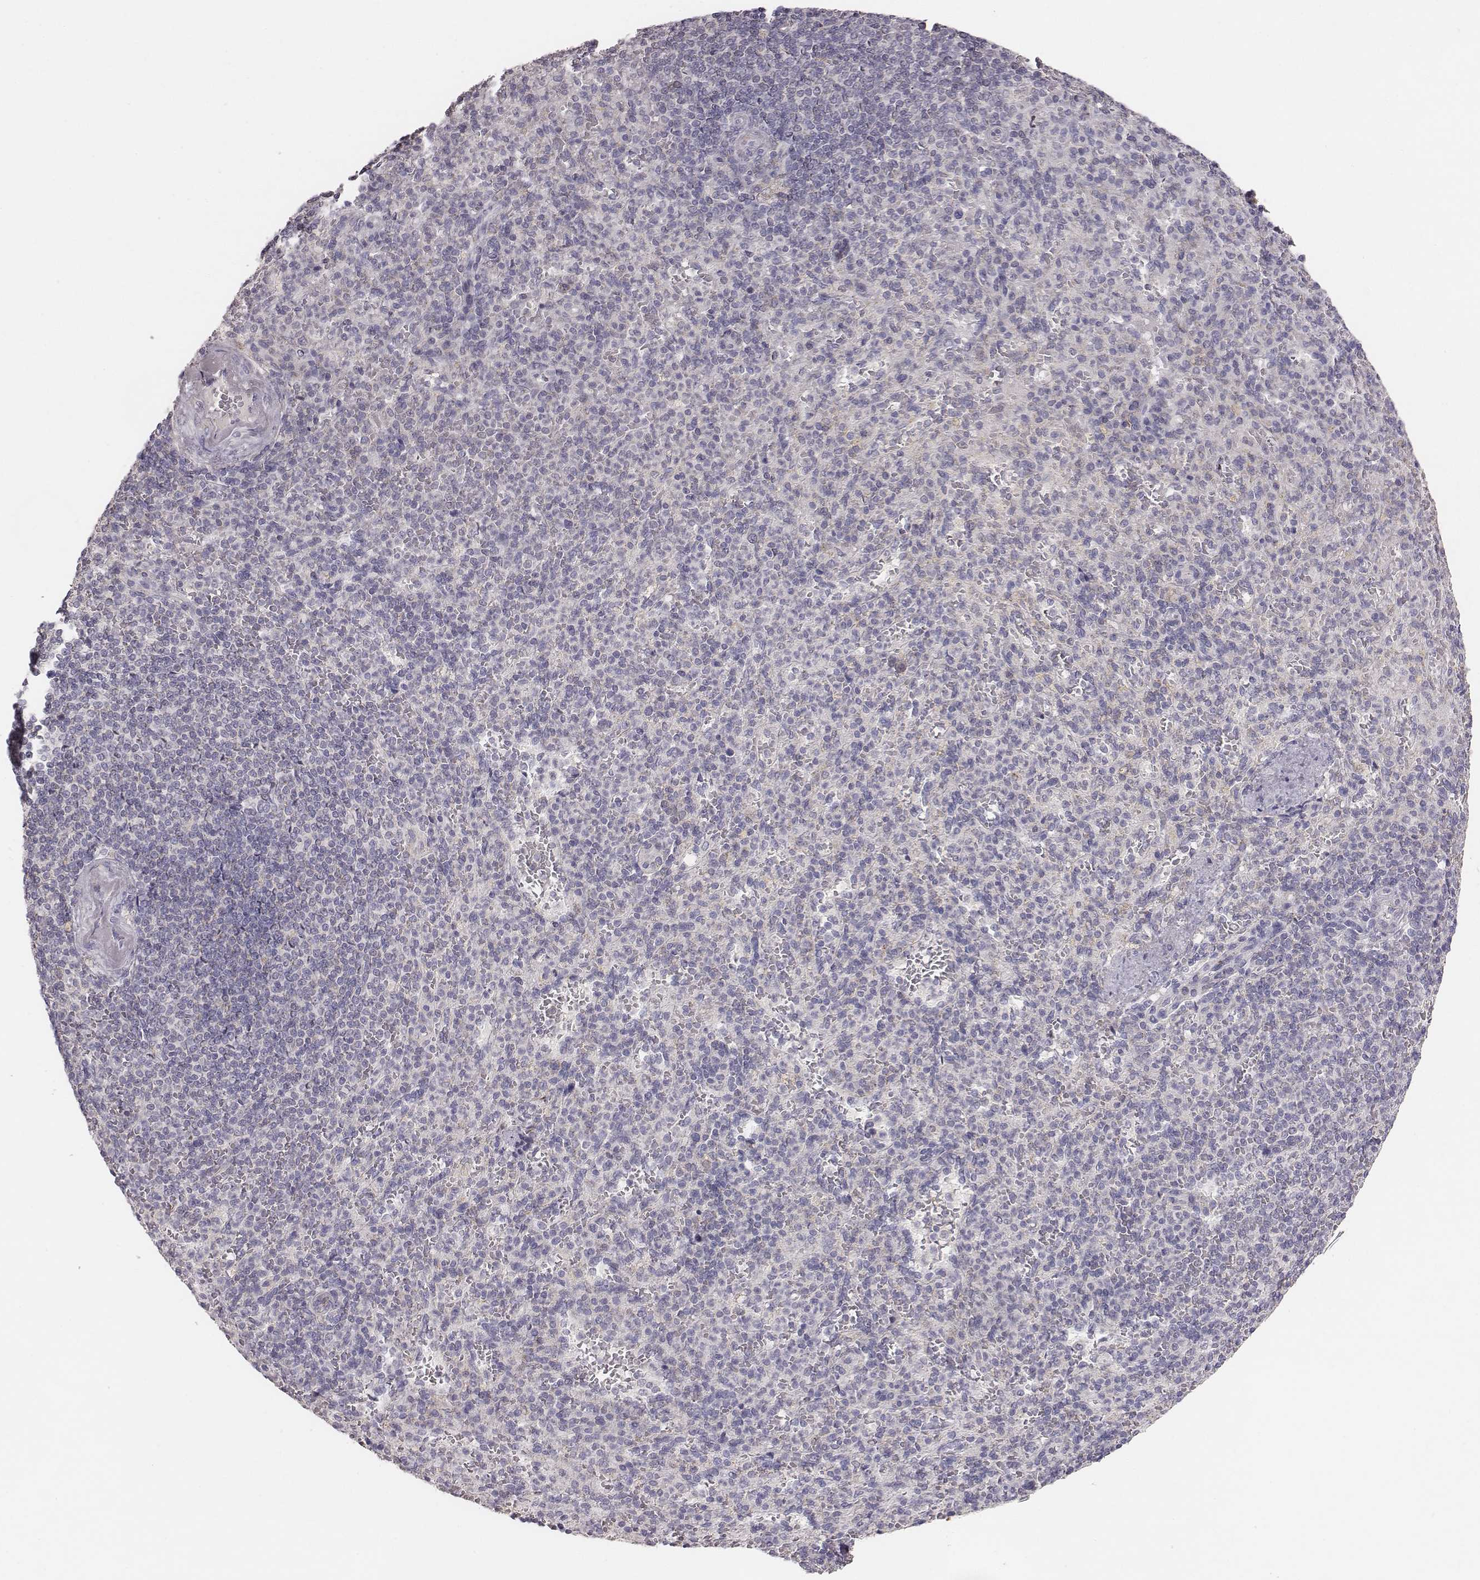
{"staining": {"intensity": "negative", "quantity": "none", "location": "none"}, "tissue": "spleen", "cell_type": "Cells in red pulp", "image_type": "normal", "snomed": [{"axis": "morphology", "description": "Normal tissue, NOS"}, {"axis": "topography", "description": "Spleen"}], "caption": "Immunohistochemical staining of unremarkable human spleen exhibits no significant staining in cells in red pulp.", "gene": "ABCD3", "patient": {"sex": "female", "age": 74}}